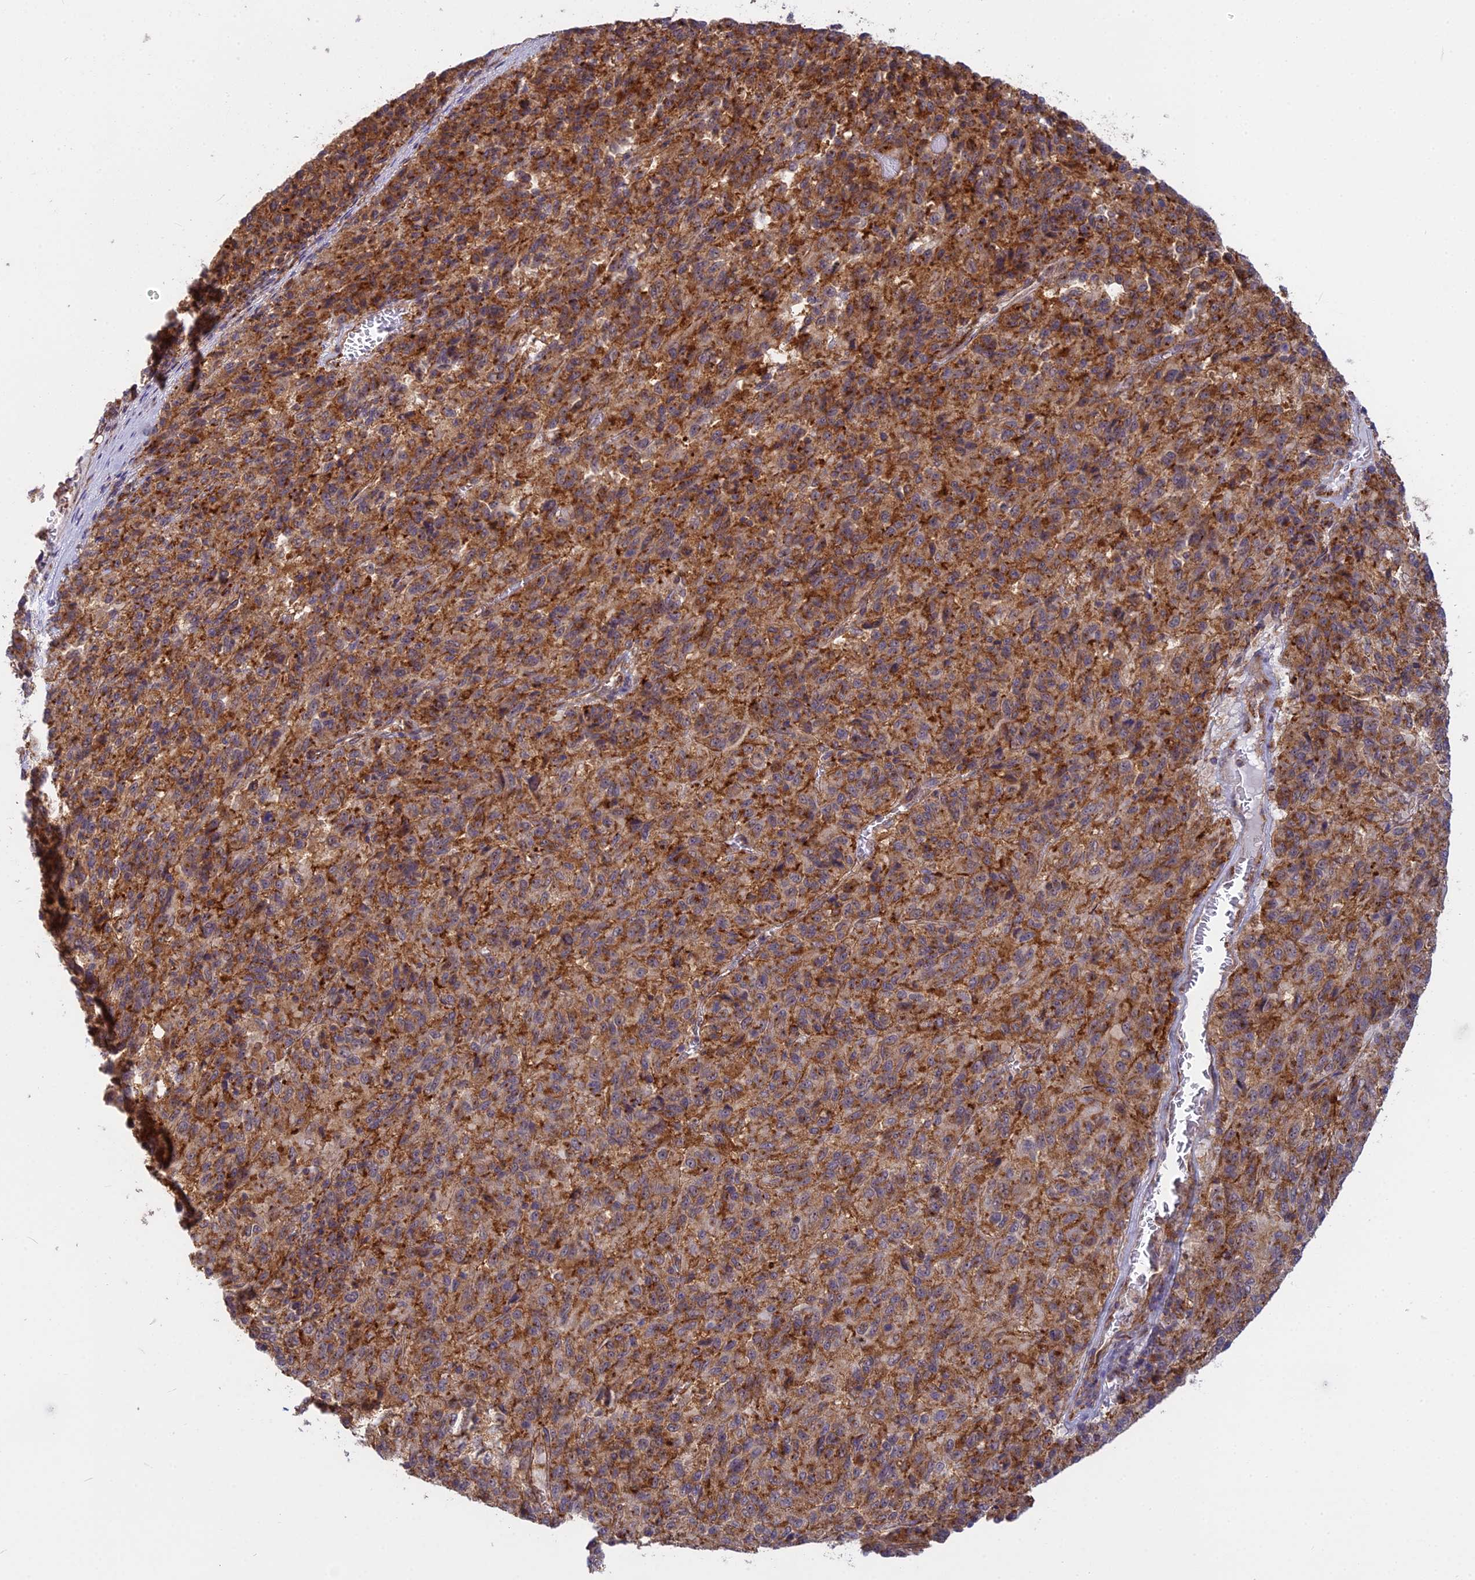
{"staining": {"intensity": "moderate", "quantity": ">75%", "location": "cytoplasmic/membranous"}, "tissue": "melanoma", "cell_type": "Tumor cells", "image_type": "cancer", "snomed": [{"axis": "morphology", "description": "Malignant melanoma, Metastatic site"}, {"axis": "topography", "description": "Lung"}], "caption": "This is an image of IHC staining of malignant melanoma (metastatic site), which shows moderate staining in the cytoplasmic/membranous of tumor cells.", "gene": "CLINT1", "patient": {"sex": "male", "age": 64}}